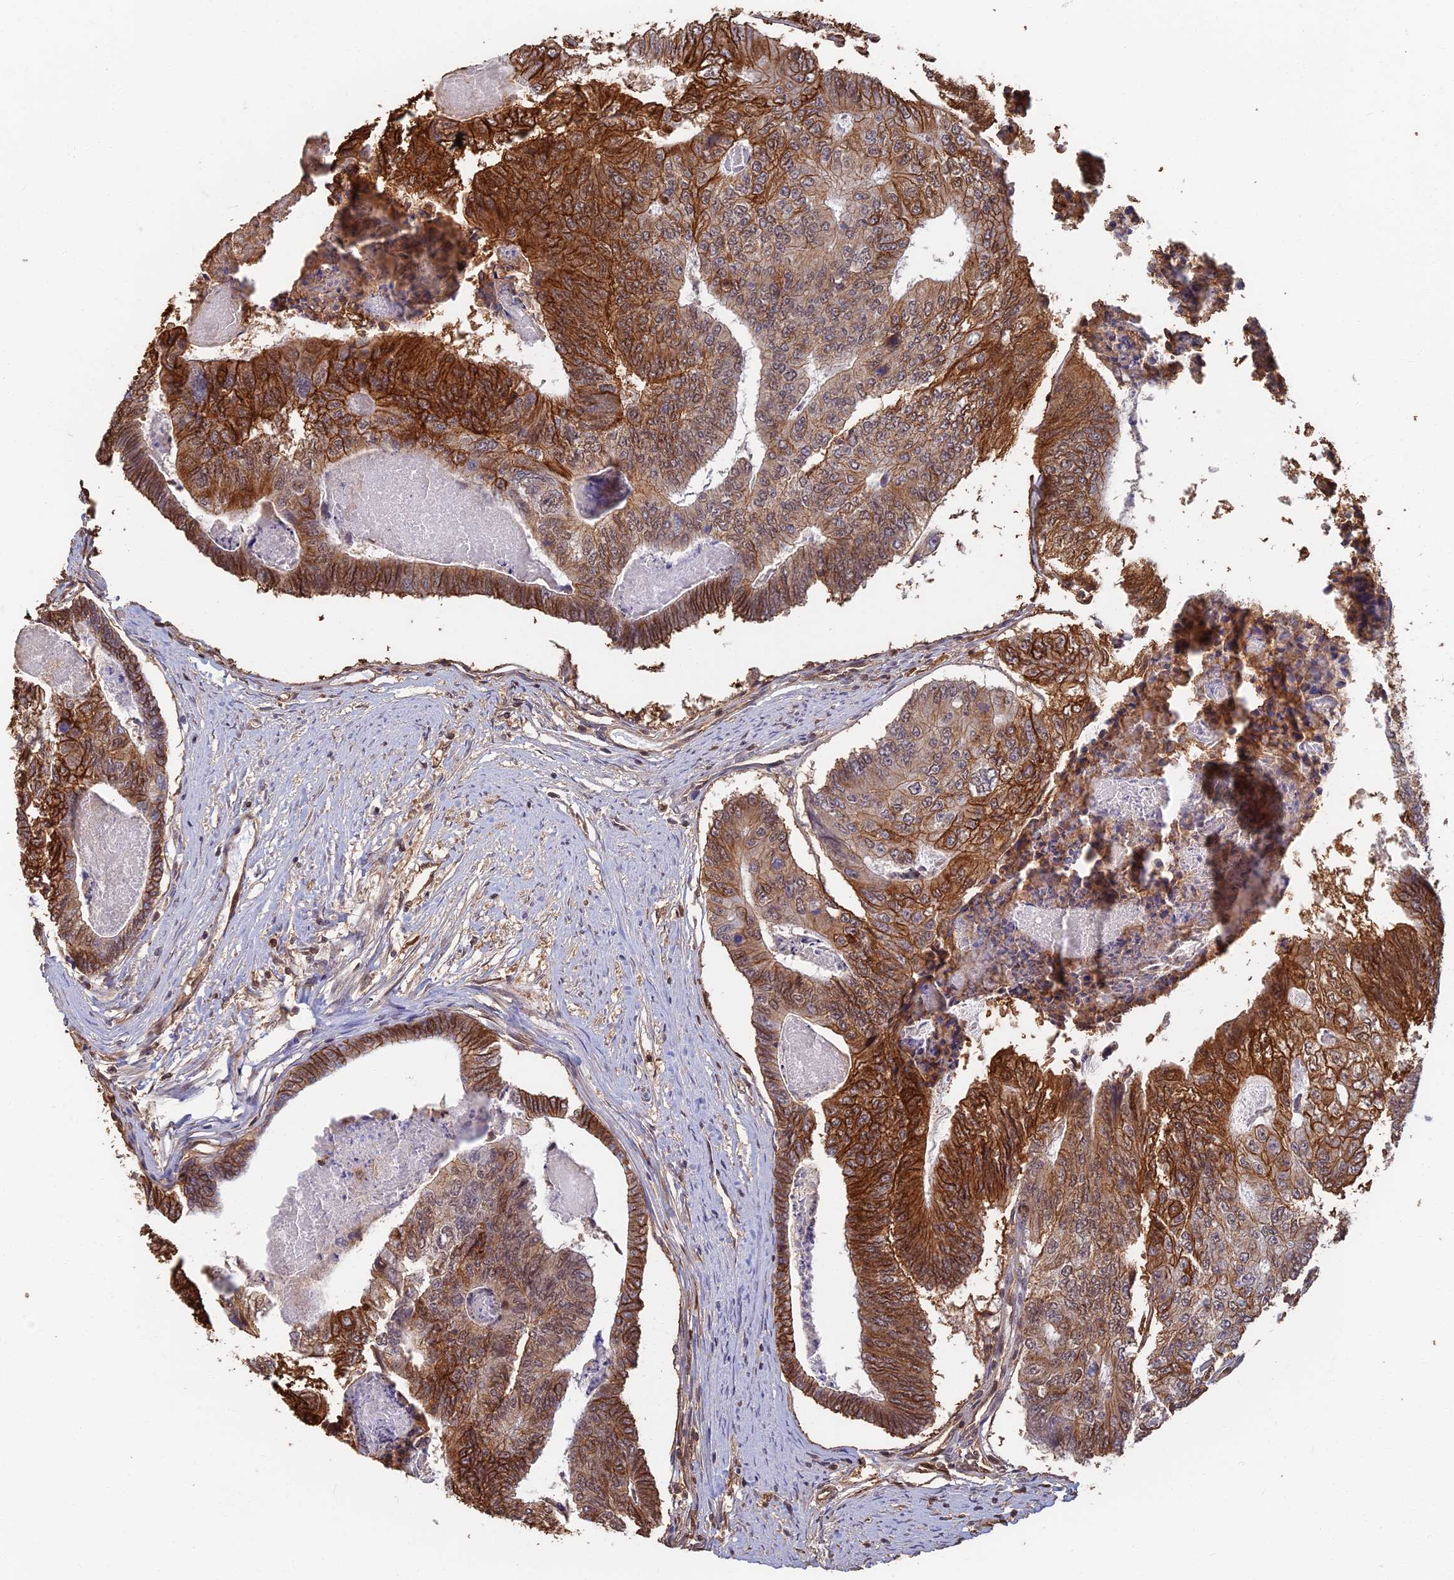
{"staining": {"intensity": "strong", "quantity": ">75%", "location": "cytoplasmic/membranous"}, "tissue": "colorectal cancer", "cell_type": "Tumor cells", "image_type": "cancer", "snomed": [{"axis": "morphology", "description": "Adenocarcinoma, NOS"}, {"axis": "topography", "description": "Colon"}], "caption": "An image of human colorectal cancer stained for a protein exhibits strong cytoplasmic/membranous brown staining in tumor cells.", "gene": "LRRN3", "patient": {"sex": "female", "age": 67}}